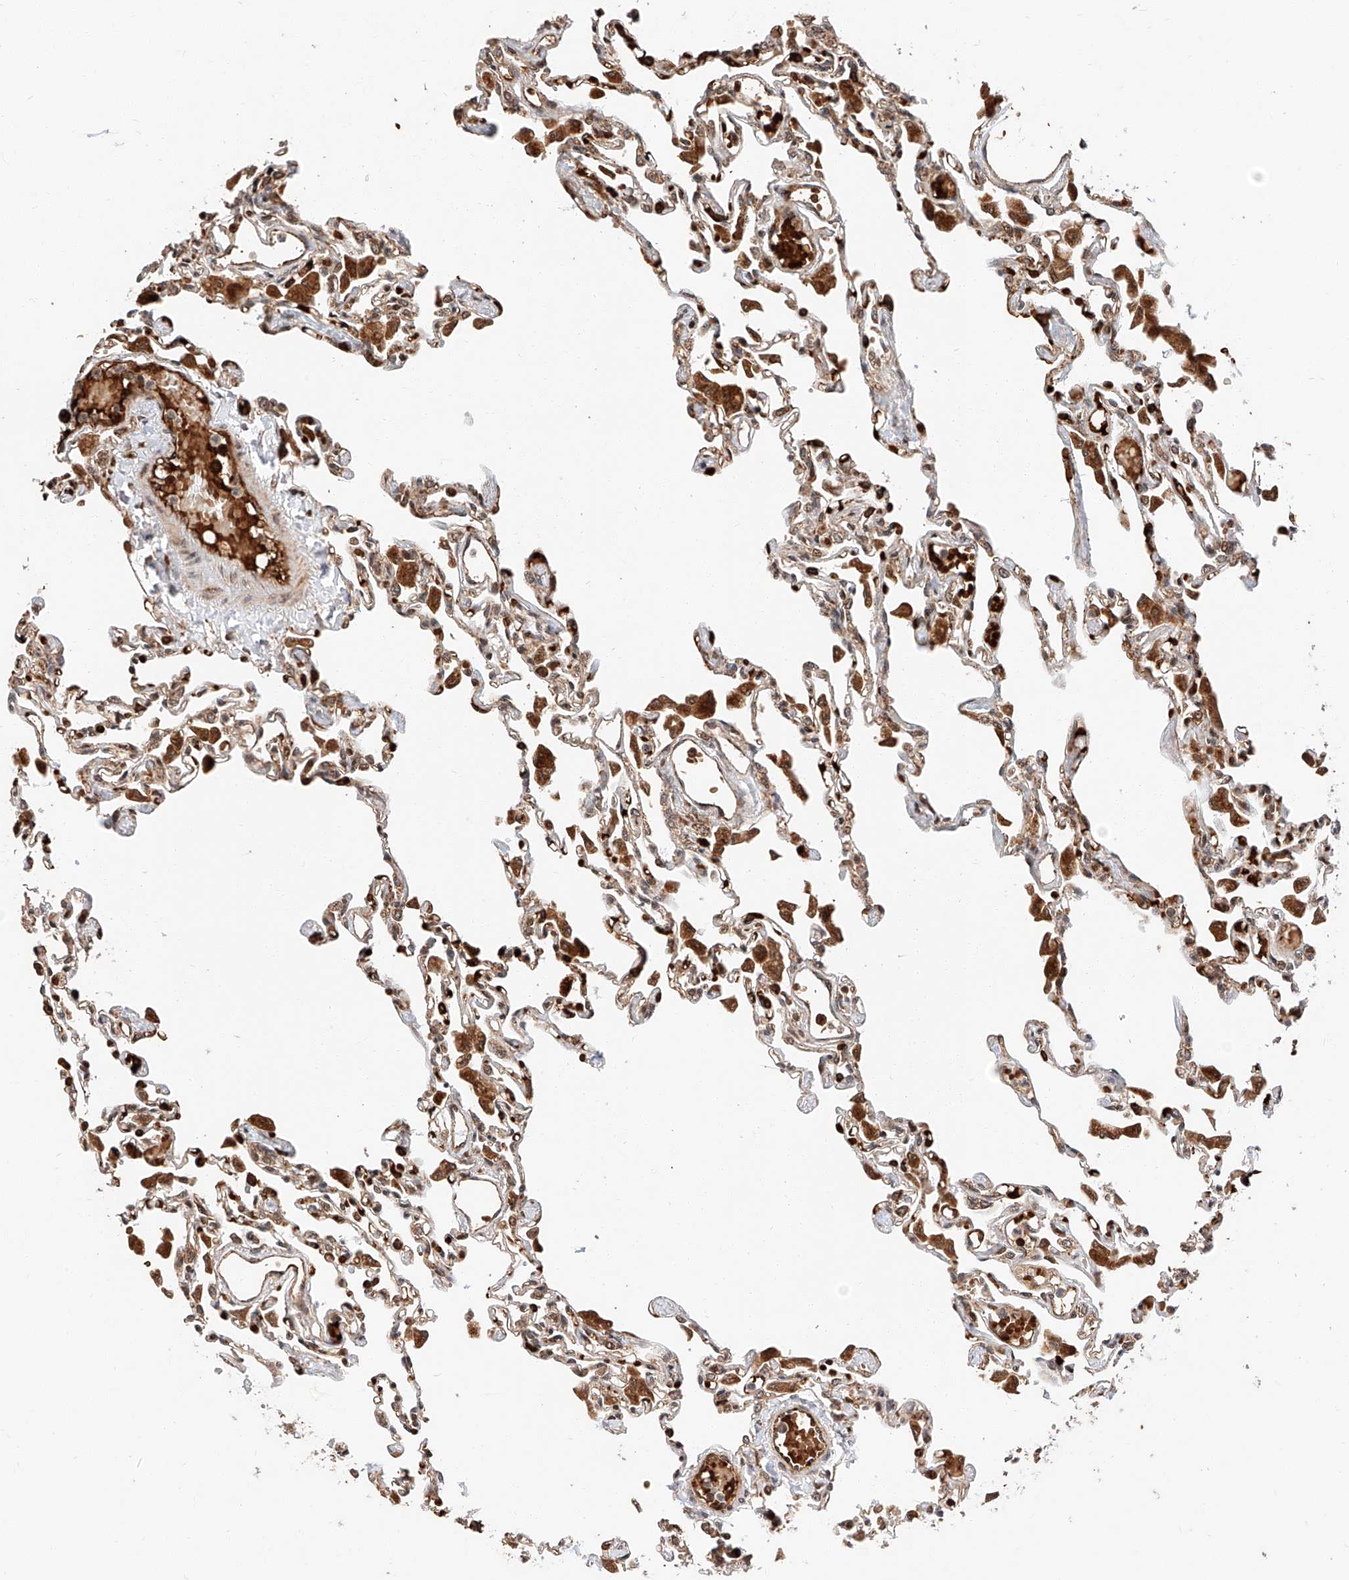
{"staining": {"intensity": "strong", "quantity": "25%-75%", "location": "cytoplasmic/membranous,nuclear"}, "tissue": "lung", "cell_type": "Alveolar cells", "image_type": "normal", "snomed": [{"axis": "morphology", "description": "Normal tissue, NOS"}, {"axis": "topography", "description": "Bronchus"}, {"axis": "topography", "description": "Lung"}], "caption": "Lung stained with DAB immunohistochemistry shows high levels of strong cytoplasmic/membranous,nuclear staining in about 25%-75% of alveolar cells. The staining was performed using DAB to visualize the protein expression in brown, while the nuclei were stained in blue with hematoxylin (Magnification: 20x).", "gene": "THTPA", "patient": {"sex": "female", "age": 49}}